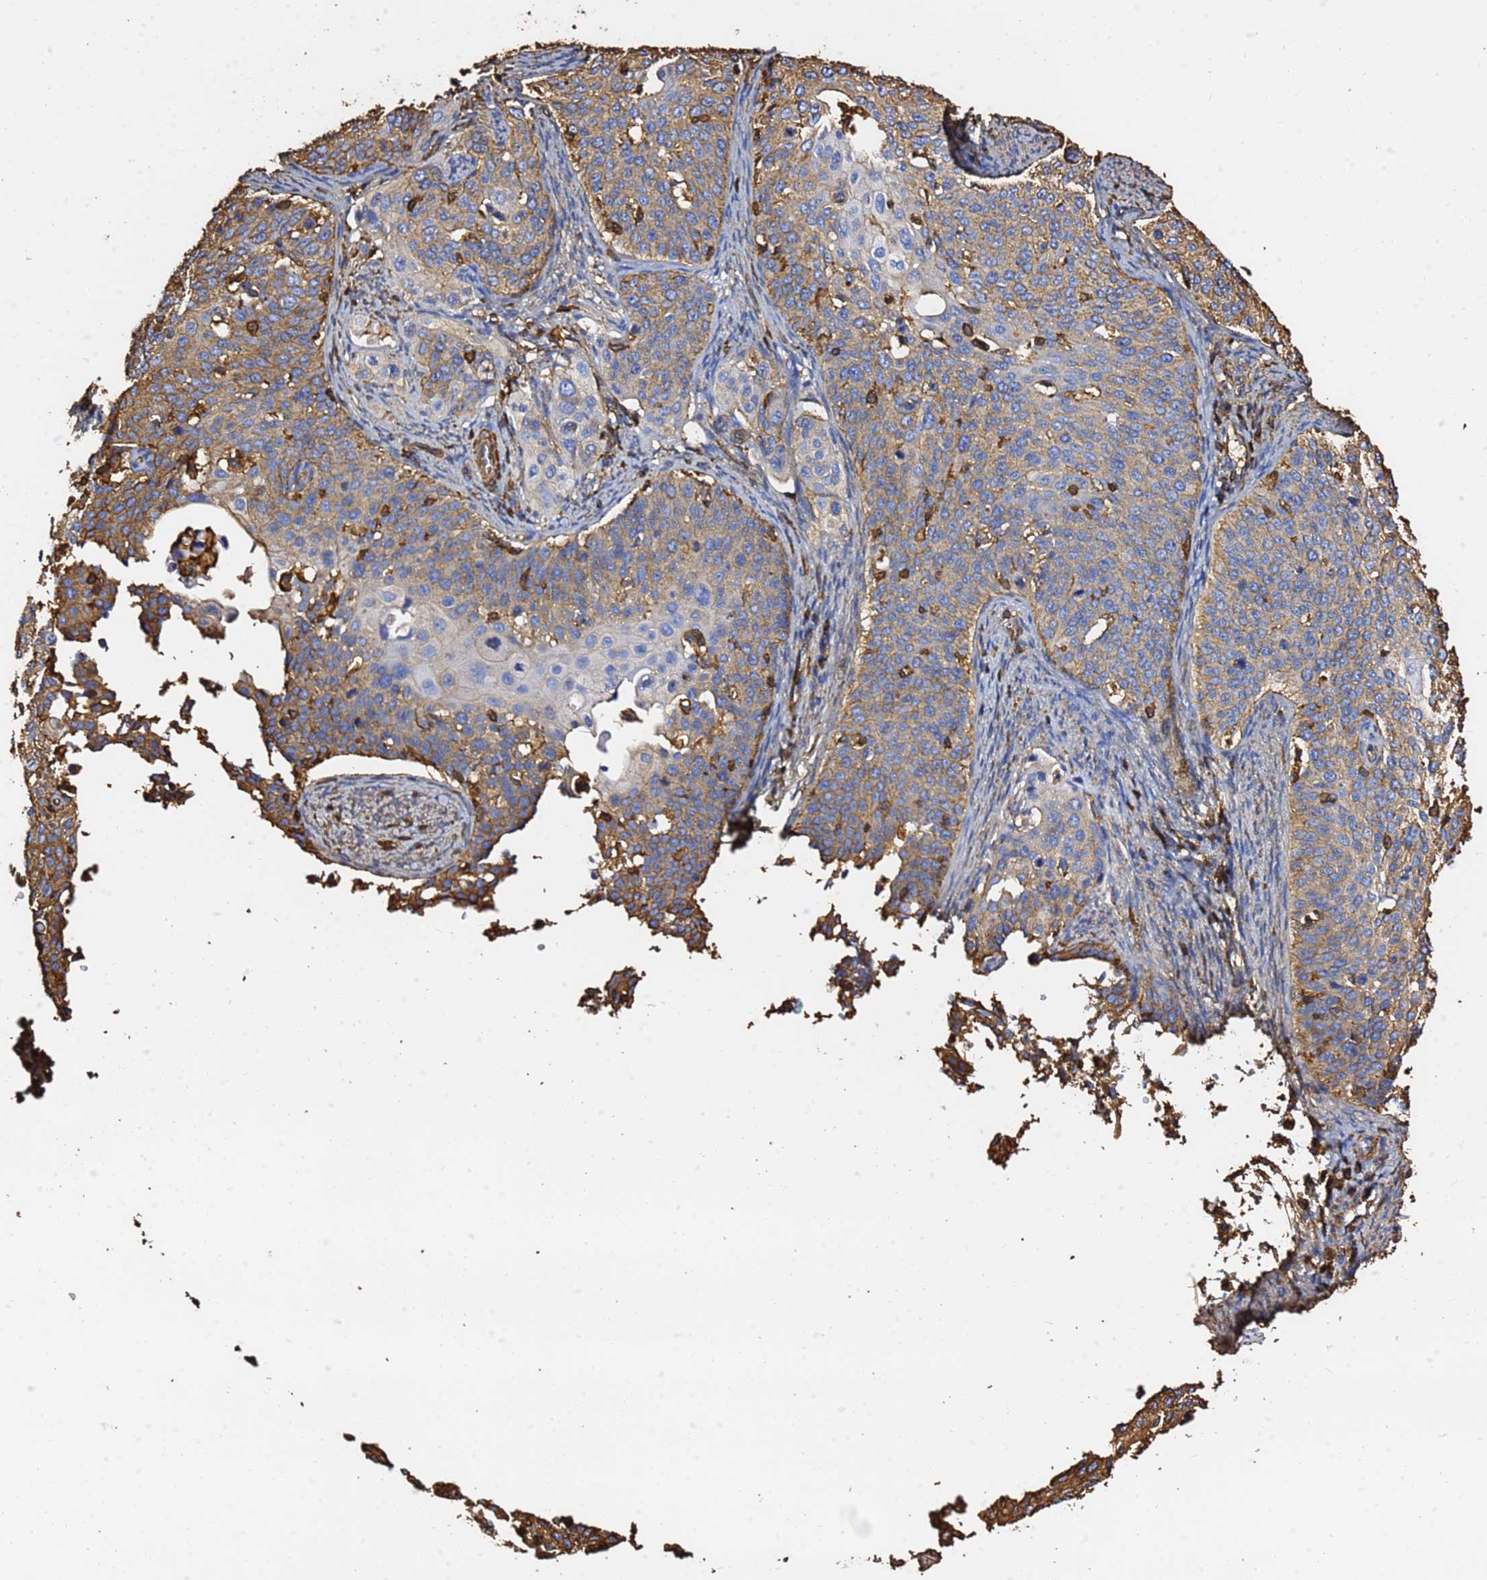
{"staining": {"intensity": "weak", "quantity": "25%-75%", "location": "cytoplasmic/membranous"}, "tissue": "cervical cancer", "cell_type": "Tumor cells", "image_type": "cancer", "snomed": [{"axis": "morphology", "description": "Squamous cell carcinoma, NOS"}, {"axis": "topography", "description": "Cervix"}], "caption": "Human cervical cancer (squamous cell carcinoma) stained with a brown dye exhibits weak cytoplasmic/membranous positive staining in about 25%-75% of tumor cells.", "gene": "ACTB", "patient": {"sex": "female", "age": 44}}